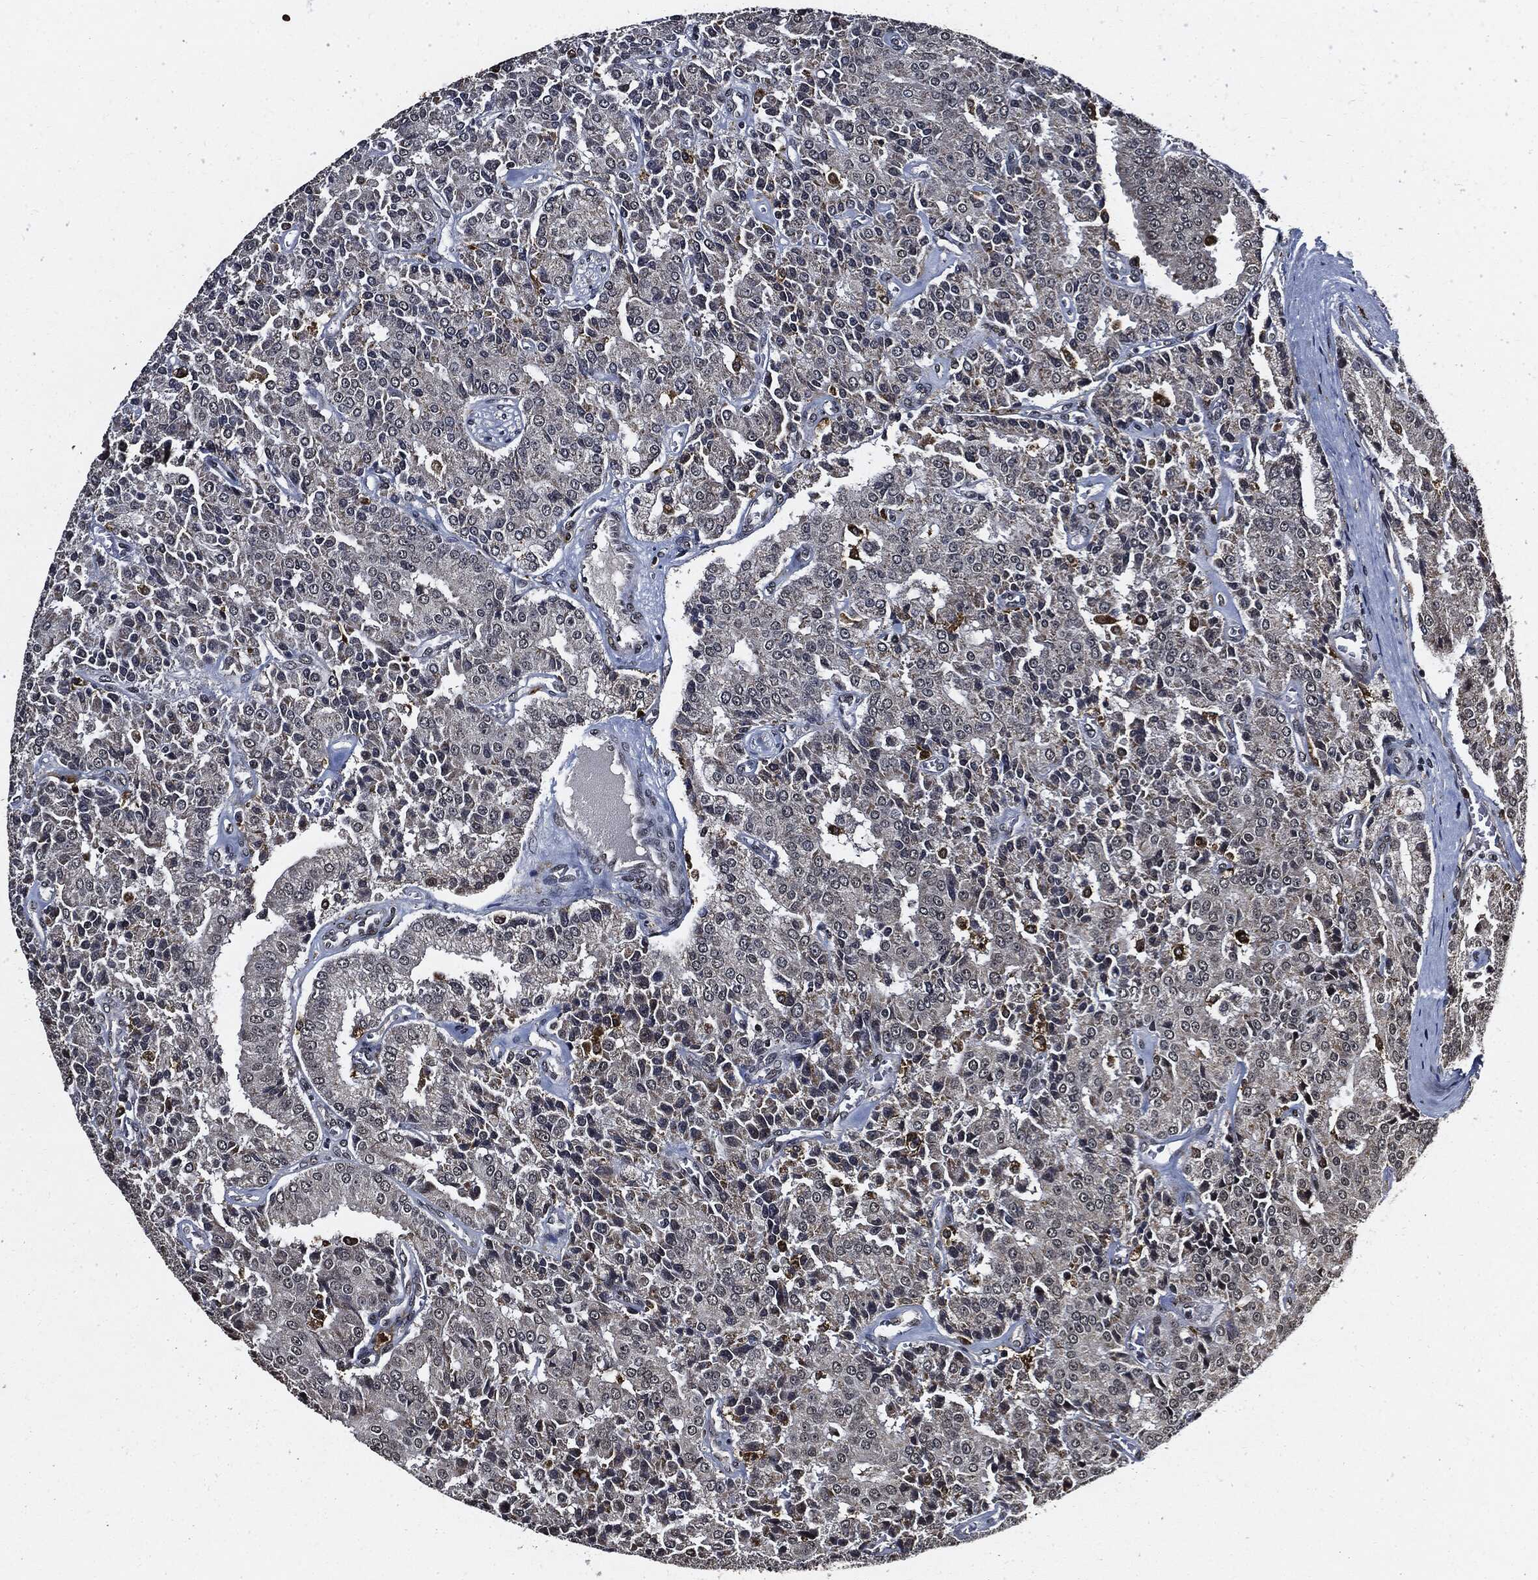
{"staining": {"intensity": "negative", "quantity": "none", "location": "none"}, "tissue": "prostate cancer", "cell_type": "Tumor cells", "image_type": "cancer", "snomed": [{"axis": "morphology", "description": "Adenocarcinoma, NOS"}, {"axis": "topography", "description": "Prostate and seminal vesicle, NOS"}, {"axis": "topography", "description": "Prostate"}], "caption": "There is no significant staining in tumor cells of prostate adenocarcinoma.", "gene": "SUGT1", "patient": {"sex": "male", "age": 67}}